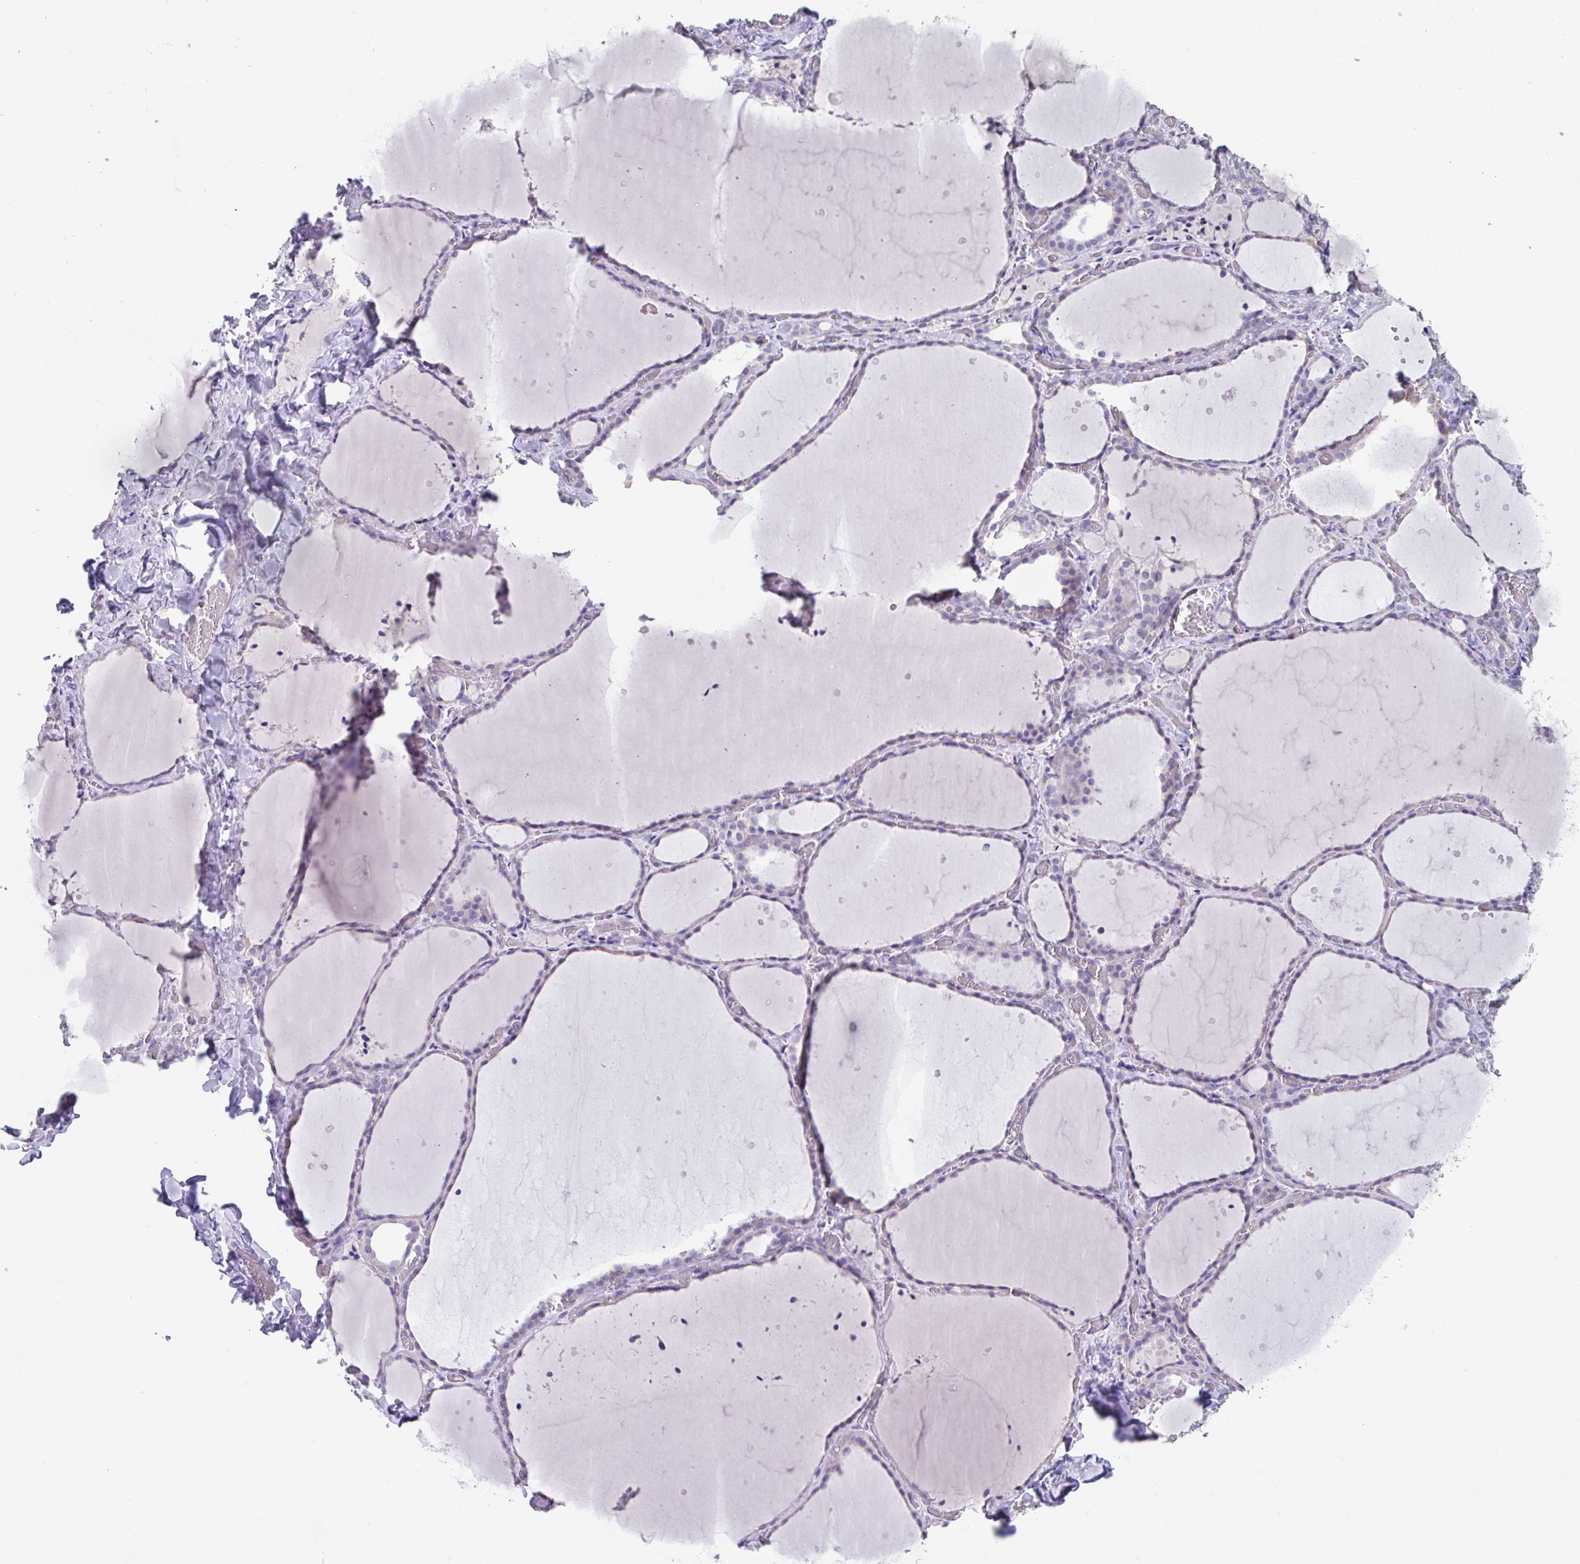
{"staining": {"intensity": "negative", "quantity": "none", "location": "none"}, "tissue": "thyroid gland", "cell_type": "Glandular cells", "image_type": "normal", "snomed": [{"axis": "morphology", "description": "Normal tissue, NOS"}, {"axis": "topography", "description": "Thyroid gland"}], "caption": "A photomicrograph of thyroid gland stained for a protein displays no brown staining in glandular cells. Brightfield microscopy of IHC stained with DAB (3,3'-diaminobenzidine) (brown) and hematoxylin (blue), captured at high magnification.", "gene": "SLC44A4", "patient": {"sex": "female", "age": 36}}